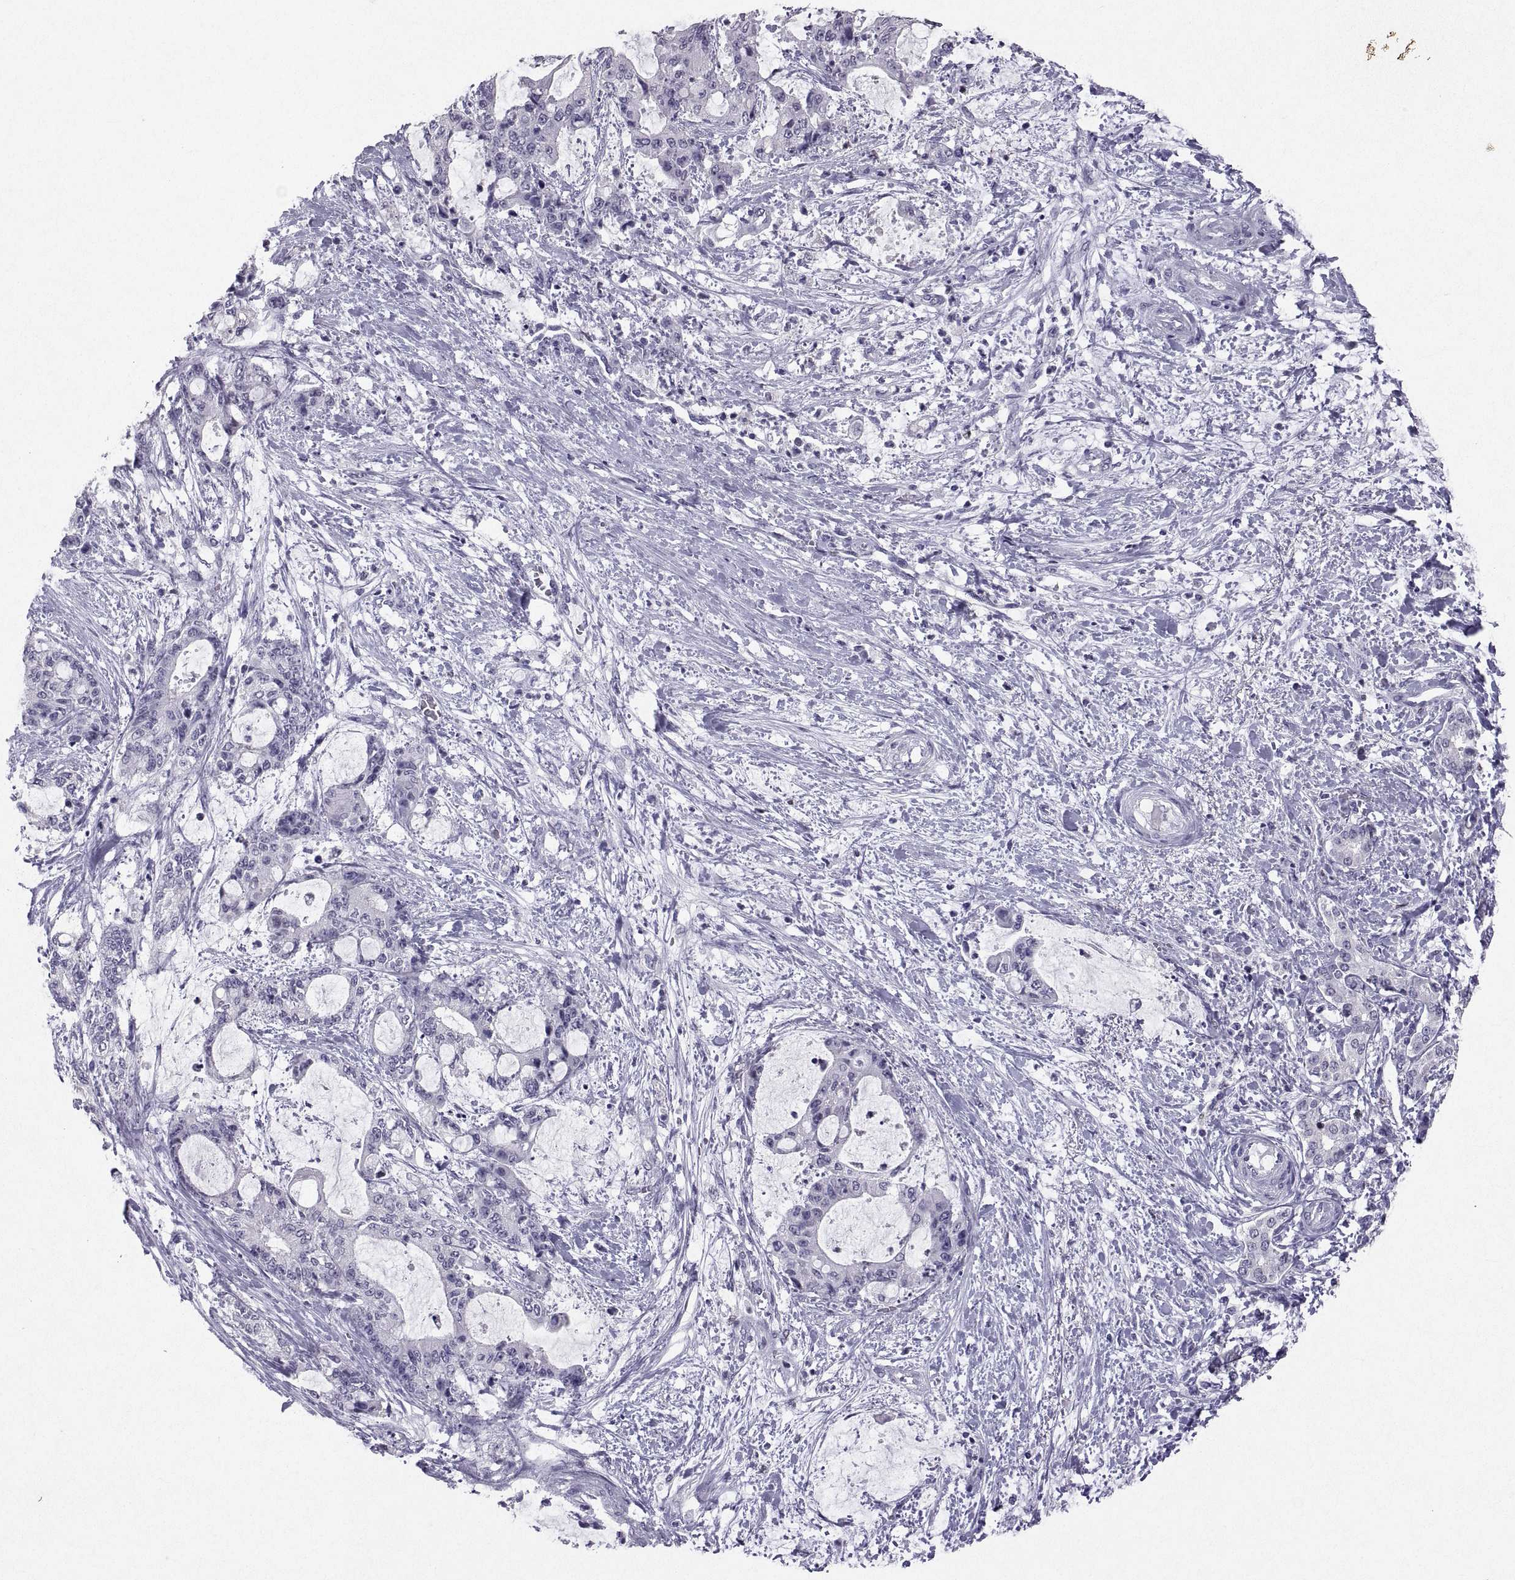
{"staining": {"intensity": "negative", "quantity": "none", "location": "none"}, "tissue": "liver cancer", "cell_type": "Tumor cells", "image_type": "cancer", "snomed": [{"axis": "morphology", "description": "Normal tissue, NOS"}, {"axis": "morphology", "description": "Cholangiocarcinoma"}, {"axis": "topography", "description": "Liver"}, {"axis": "topography", "description": "Peripheral nerve tissue"}], "caption": "A micrograph of liver cholangiocarcinoma stained for a protein reveals no brown staining in tumor cells. (DAB (3,3'-diaminobenzidine) immunohistochemistry (IHC) visualized using brightfield microscopy, high magnification).", "gene": "SOX21", "patient": {"sex": "female", "age": 73}}